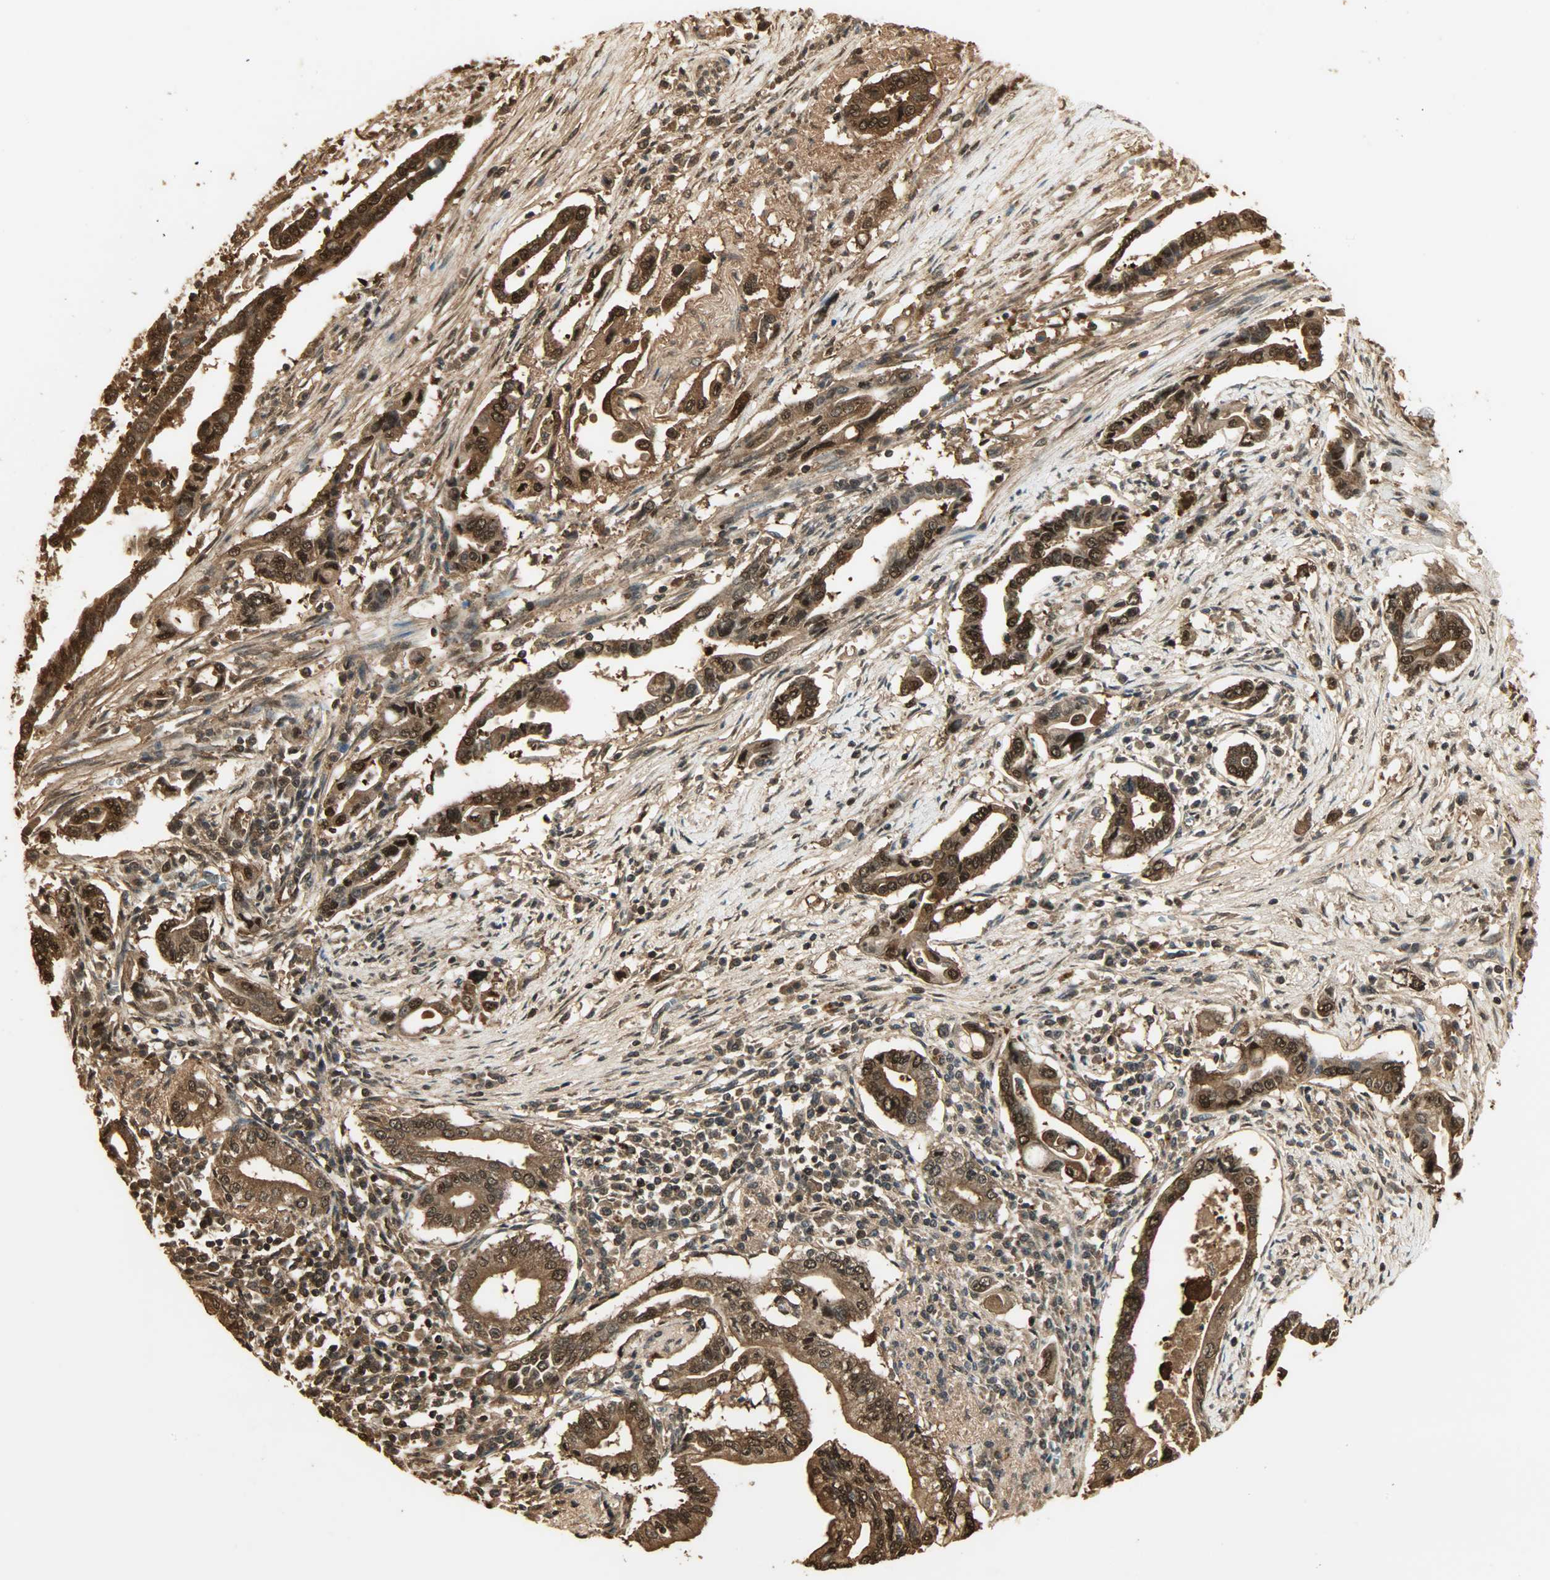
{"staining": {"intensity": "strong", "quantity": ">75%", "location": "cytoplasmic/membranous,nuclear"}, "tissue": "pancreatic cancer", "cell_type": "Tumor cells", "image_type": "cancer", "snomed": [{"axis": "morphology", "description": "Adenocarcinoma, NOS"}, {"axis": "topography", "description": "Pancreas"}], "caption": "A high amount of strong cytoplasmic/membranous and nuclear expression is appreciated in about >75% of tumor cells in pancreatic cancer tissue.", "gene": "YWHAZ", "patient": {"sex": "female", "age": 57}}